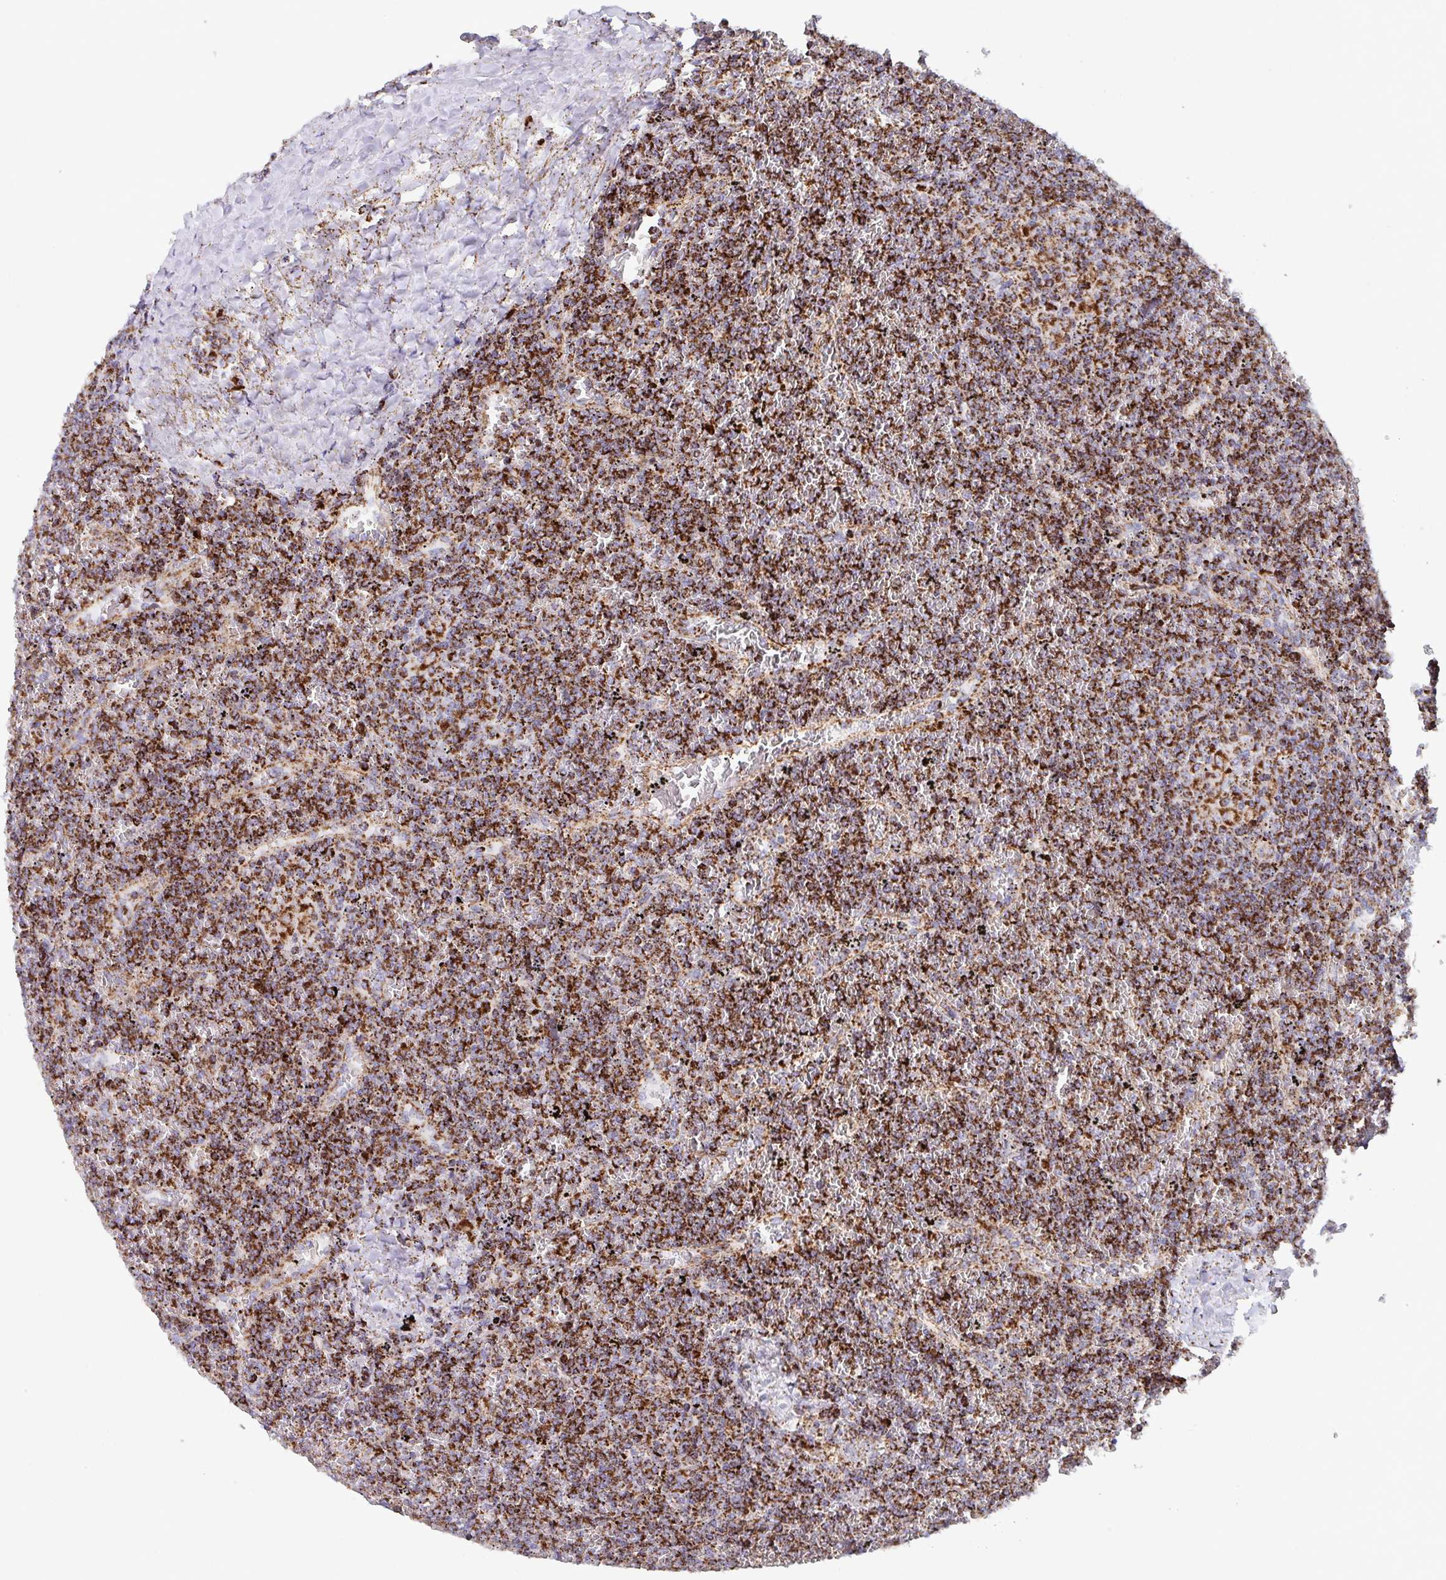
{"staining": {"intensity": "strong", "quantity": ">75%", "location": "cytoplasmic/membranous"}, "tissue": "lymphoma", "cell_type": "Tumor cells", "image_type": "cancer", "snomed": [{"axis": "morphology", "description": "Malignant lymphoma, non-Hodgkin's type, Low grade"}, {"axis": "topography", "description": "Spleen"}], "caption": "IHC of lymphoma demonstrates high levels of strong cytoplasmic/membranous expression in approximately >75% of tumor cells. (DAB (3,3'-diaminobenzidine) IHC, brown staining for protein, blue staining for nuclei).", "gene": "ATP5MJ", "patient": {"sex": "female", "age": 19}}